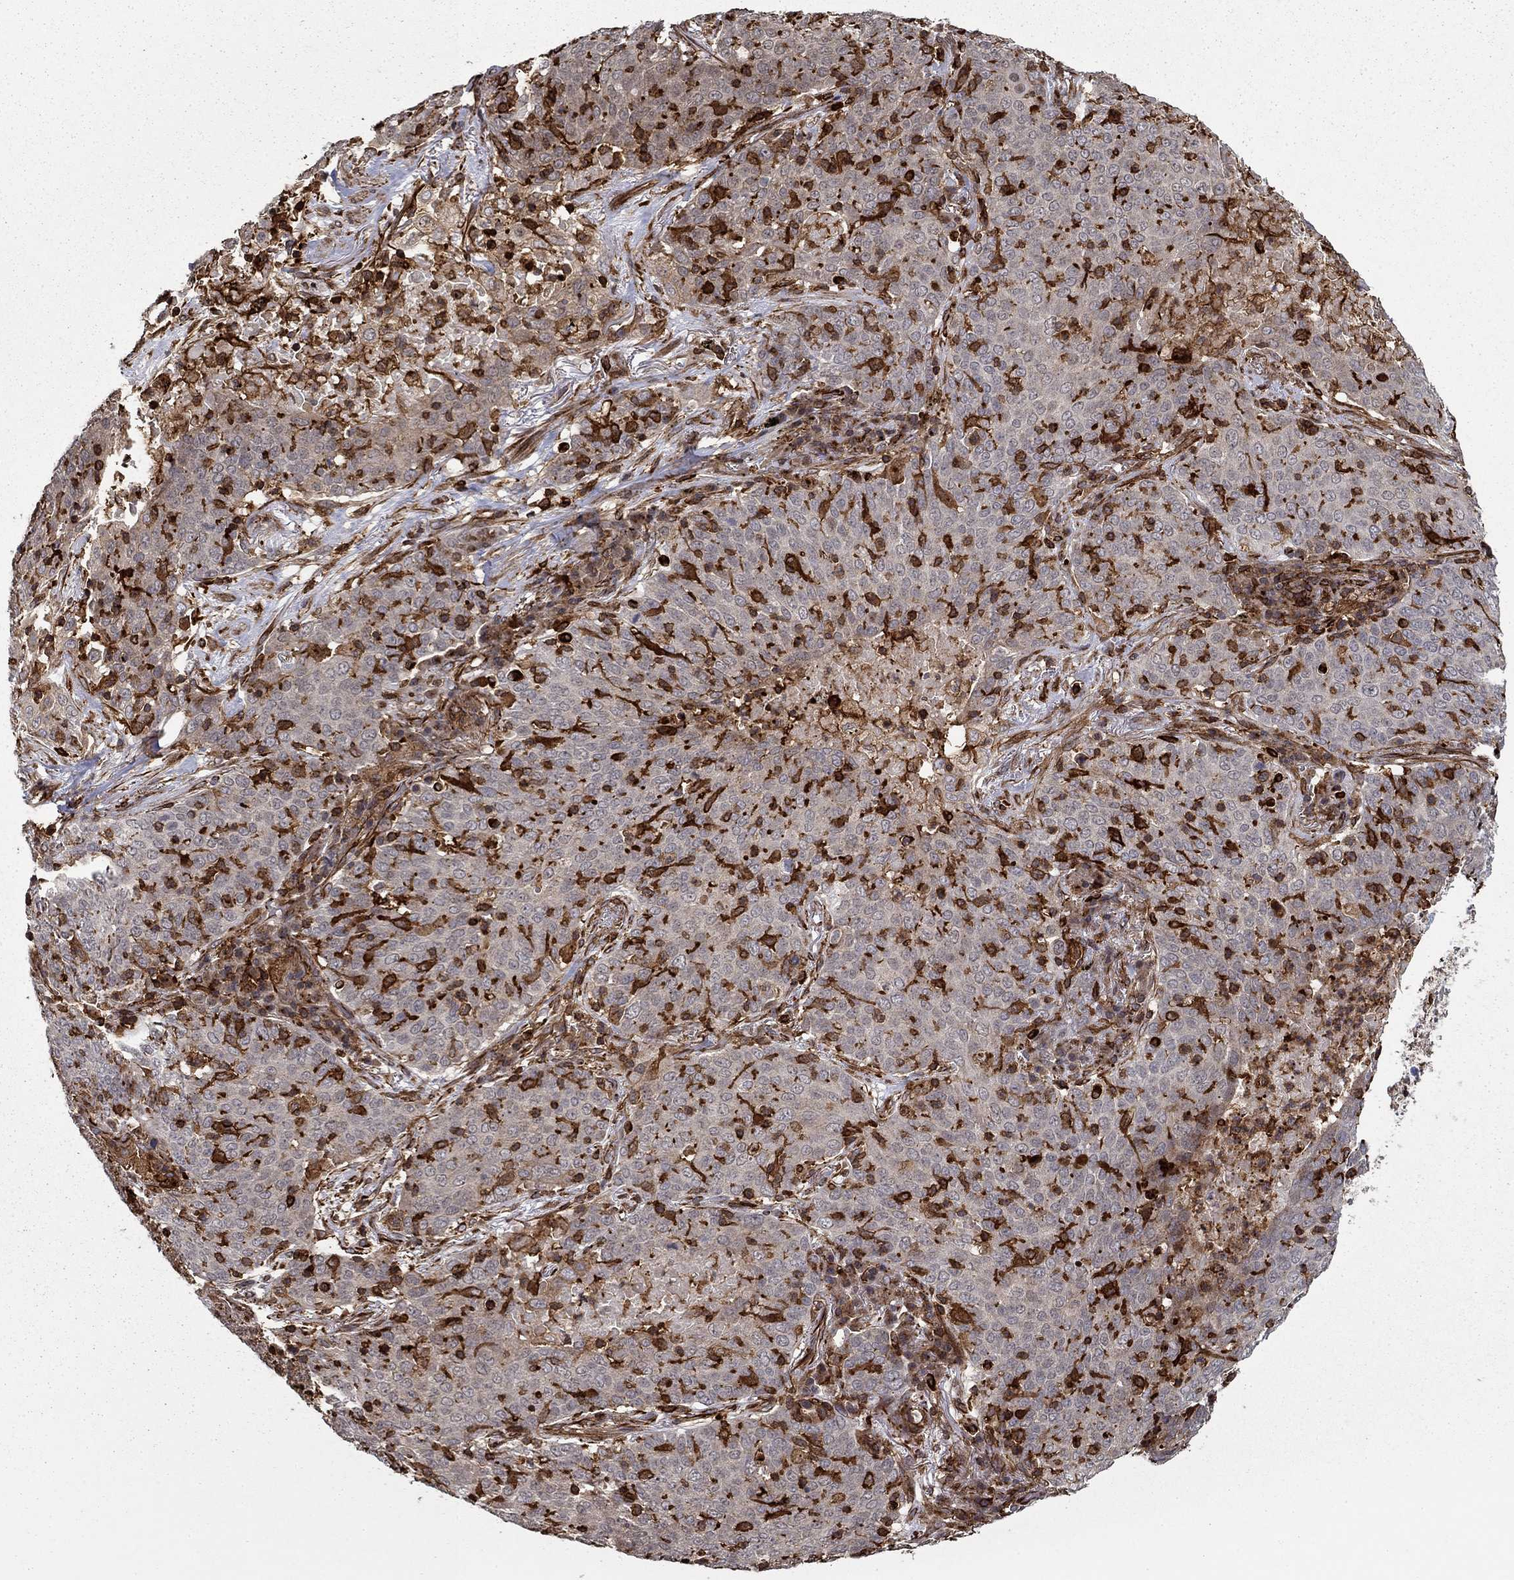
{"staining": {"intensity": "negative", "quantity": "none", "location": "none"}, "tissue": "lung cancer", "cell_type": "Tumor cells", "image_type": "cancer", "snomed": [{"axis": "morphology", "description": "Squamous cell carcinoma, NOS"}, {"axis": "topography", "description": "Lung"}], "caption": "Tumor cells are negative for brown protein staining in lung cancer (squamous cell carcinoma).", "gene": "ADM", "patient": {"sex": "male", "age": 82}}